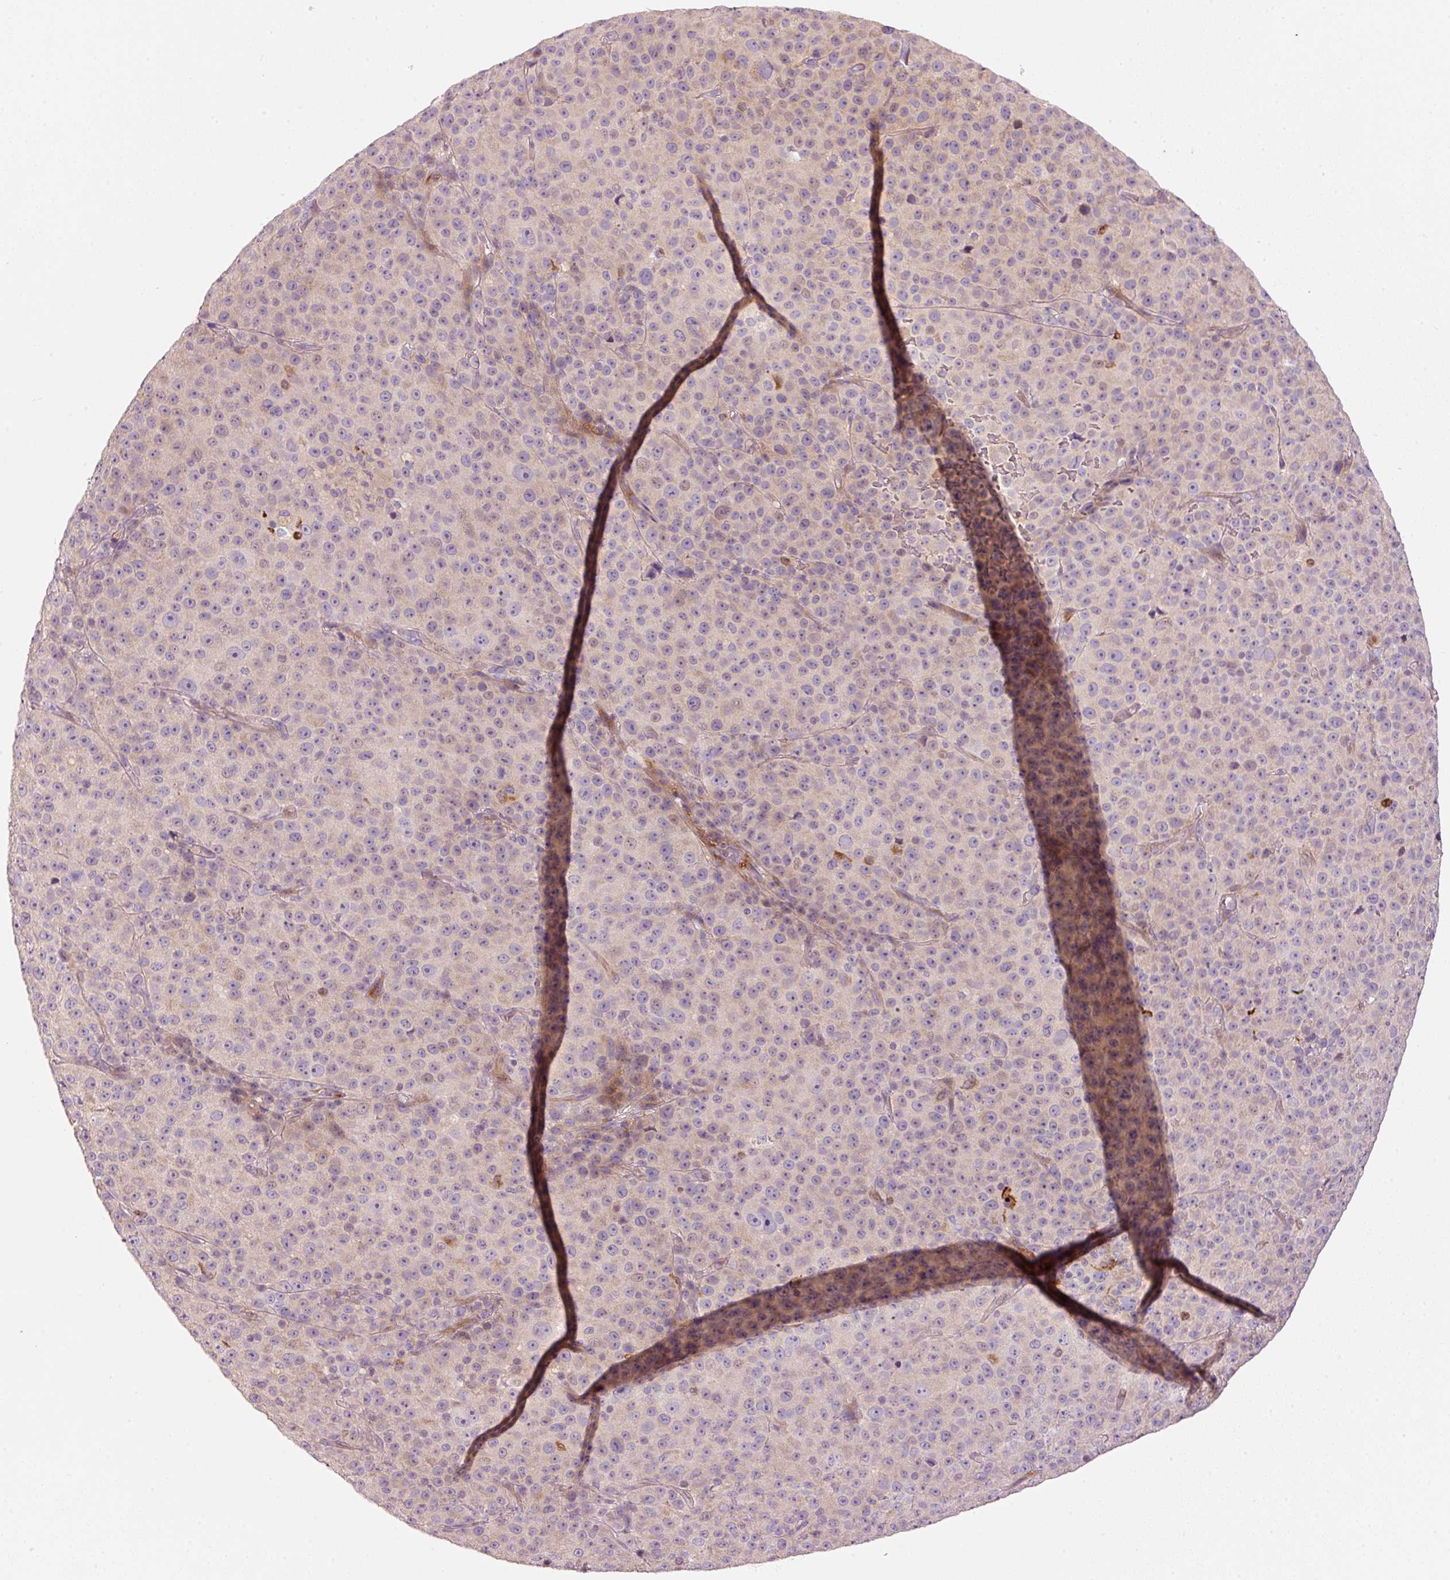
{"staining": {"intensity": "negative", "quantity": "none", "location": "none"}, "tissue": "melanoma", "cell_type": "Tumor cells", "image_type": "cancer", "snomed": [{"axis": "morphology", "description": "Malignant melanoma, Metastatic site"}, {"axis": "topography", "description": "Skin"}, {"axis": "topography", "description": "Lymph node"}], "caption": "DAB (3,3'-diaminobenzidine) immunohistochemical staining of melanoma shows no significant positivity in tumor cells.", "gene": "KLHL21", "patient": {"sex": "male", "age": 66}}